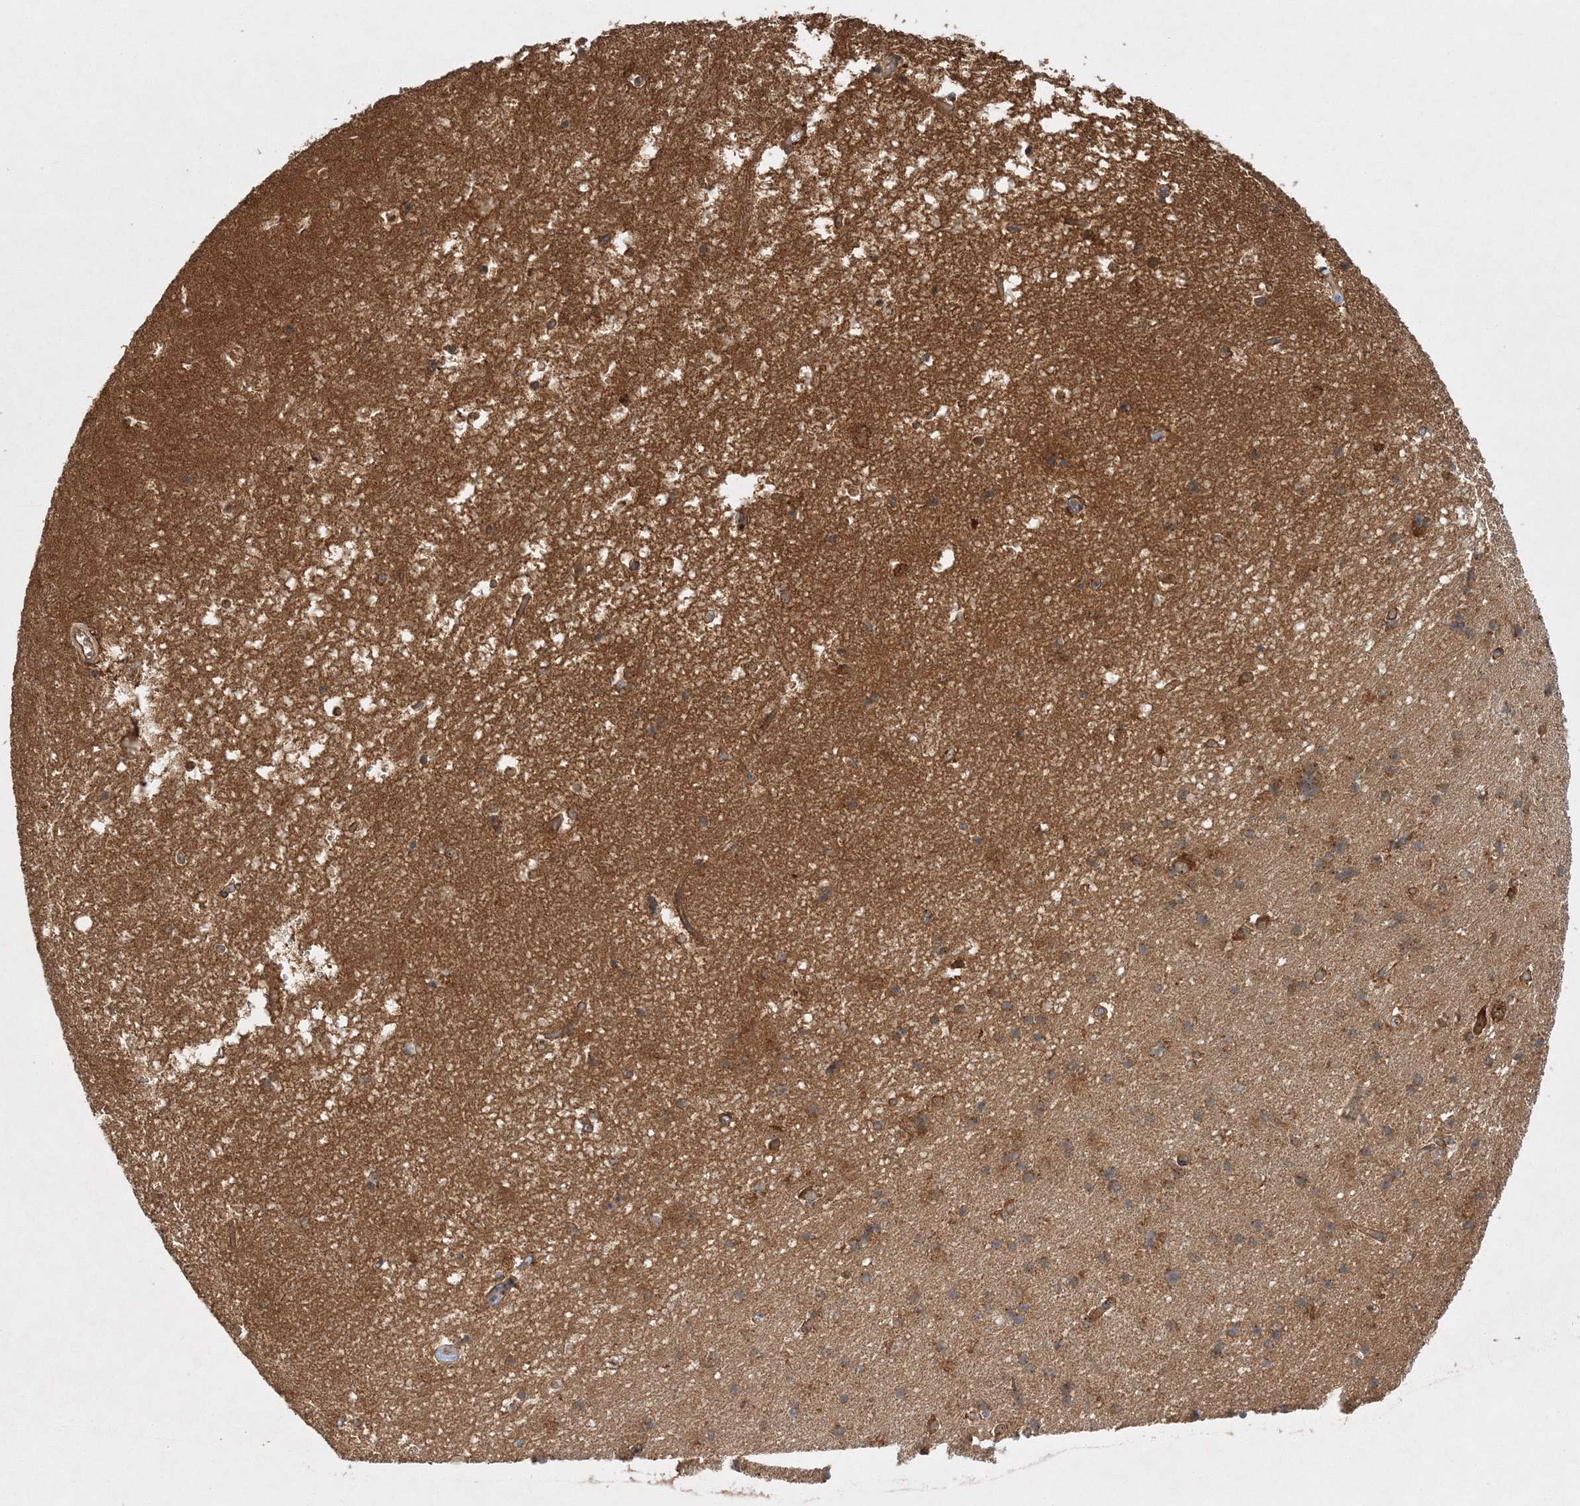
{"staining": {"intensity": "moderate", "quantity": "25%-75%", "location": "cytoplasmic/membranous"}, "tissue": "hippocampus", "cell_type": "Glial cells", "image_type": "normal", "snomed": [{"axis": "morphology", "description": "Normal tissue, NOS"}, {"axis": "topography", "description": "Hippocampus"}], "caption": "Hippocampus stained with a protein marker reveals moderate staining in glial cells.", "gene": "WDR37", "patient": {"sex": "male", "age": 45}}